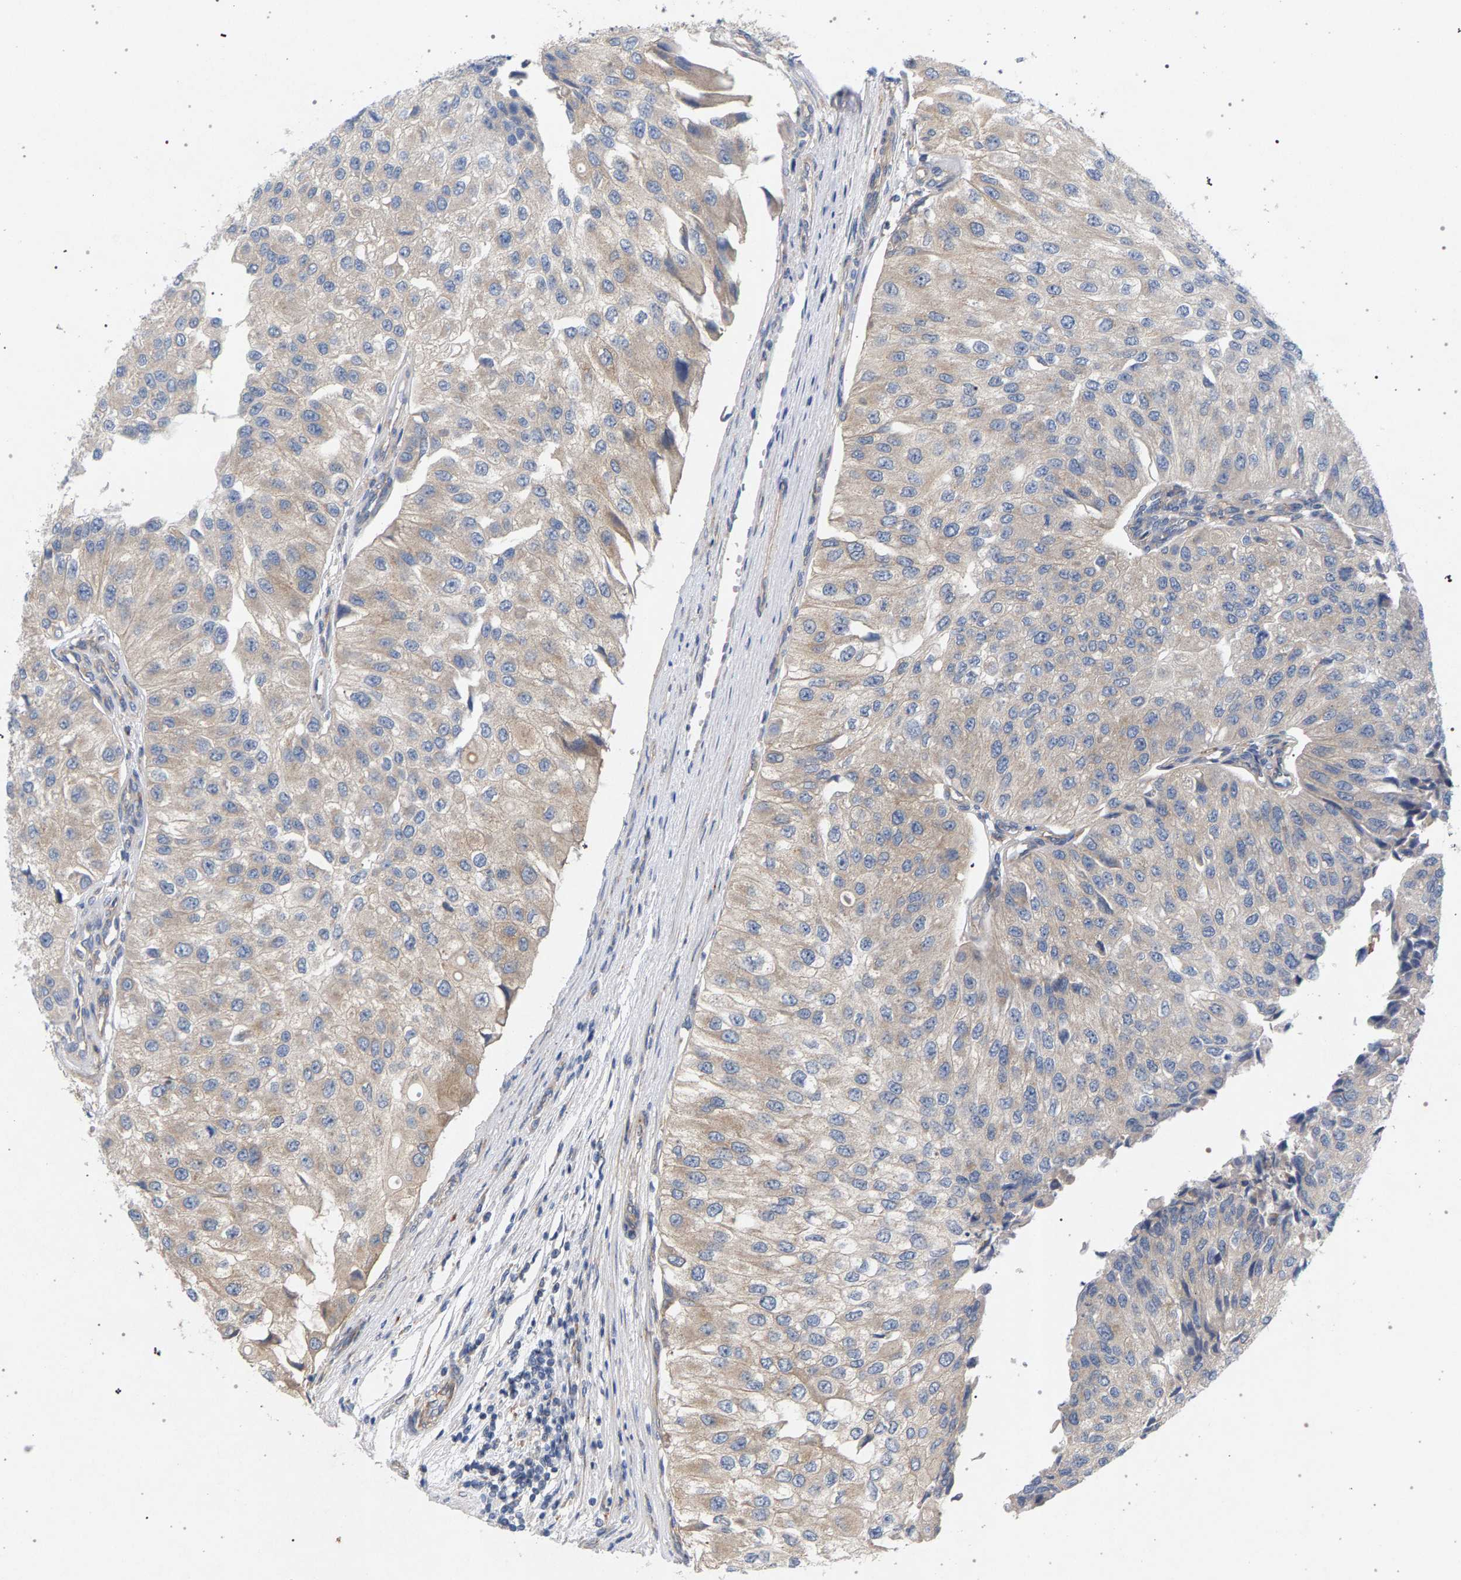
{"staining": {"intensity": "weak", "quantity": ">75%", "location": "cytoplasmic/membranous"}, "tissue": "urothelial cancer", "cell_type": "Tumor cells", "image_type": "cancer", "snomed": [{"axis": "morphology", "description": "Urothelial carcinoma, High grade"}, {"axis": "topography", "description": "Kidney"}, {"axis": "topography", "description": "Urinary bladder"}], "caption": "Protein staining of high-grade urothelial carcinoma tissue exhibits weak cytoplasmic/membranous positivity in about >75% of tumor cells. (DAB IHC with brightfield microscopy, high magnification).", "gene": "MAMDC2", "patient": {"sex": "male", "age": 77}}